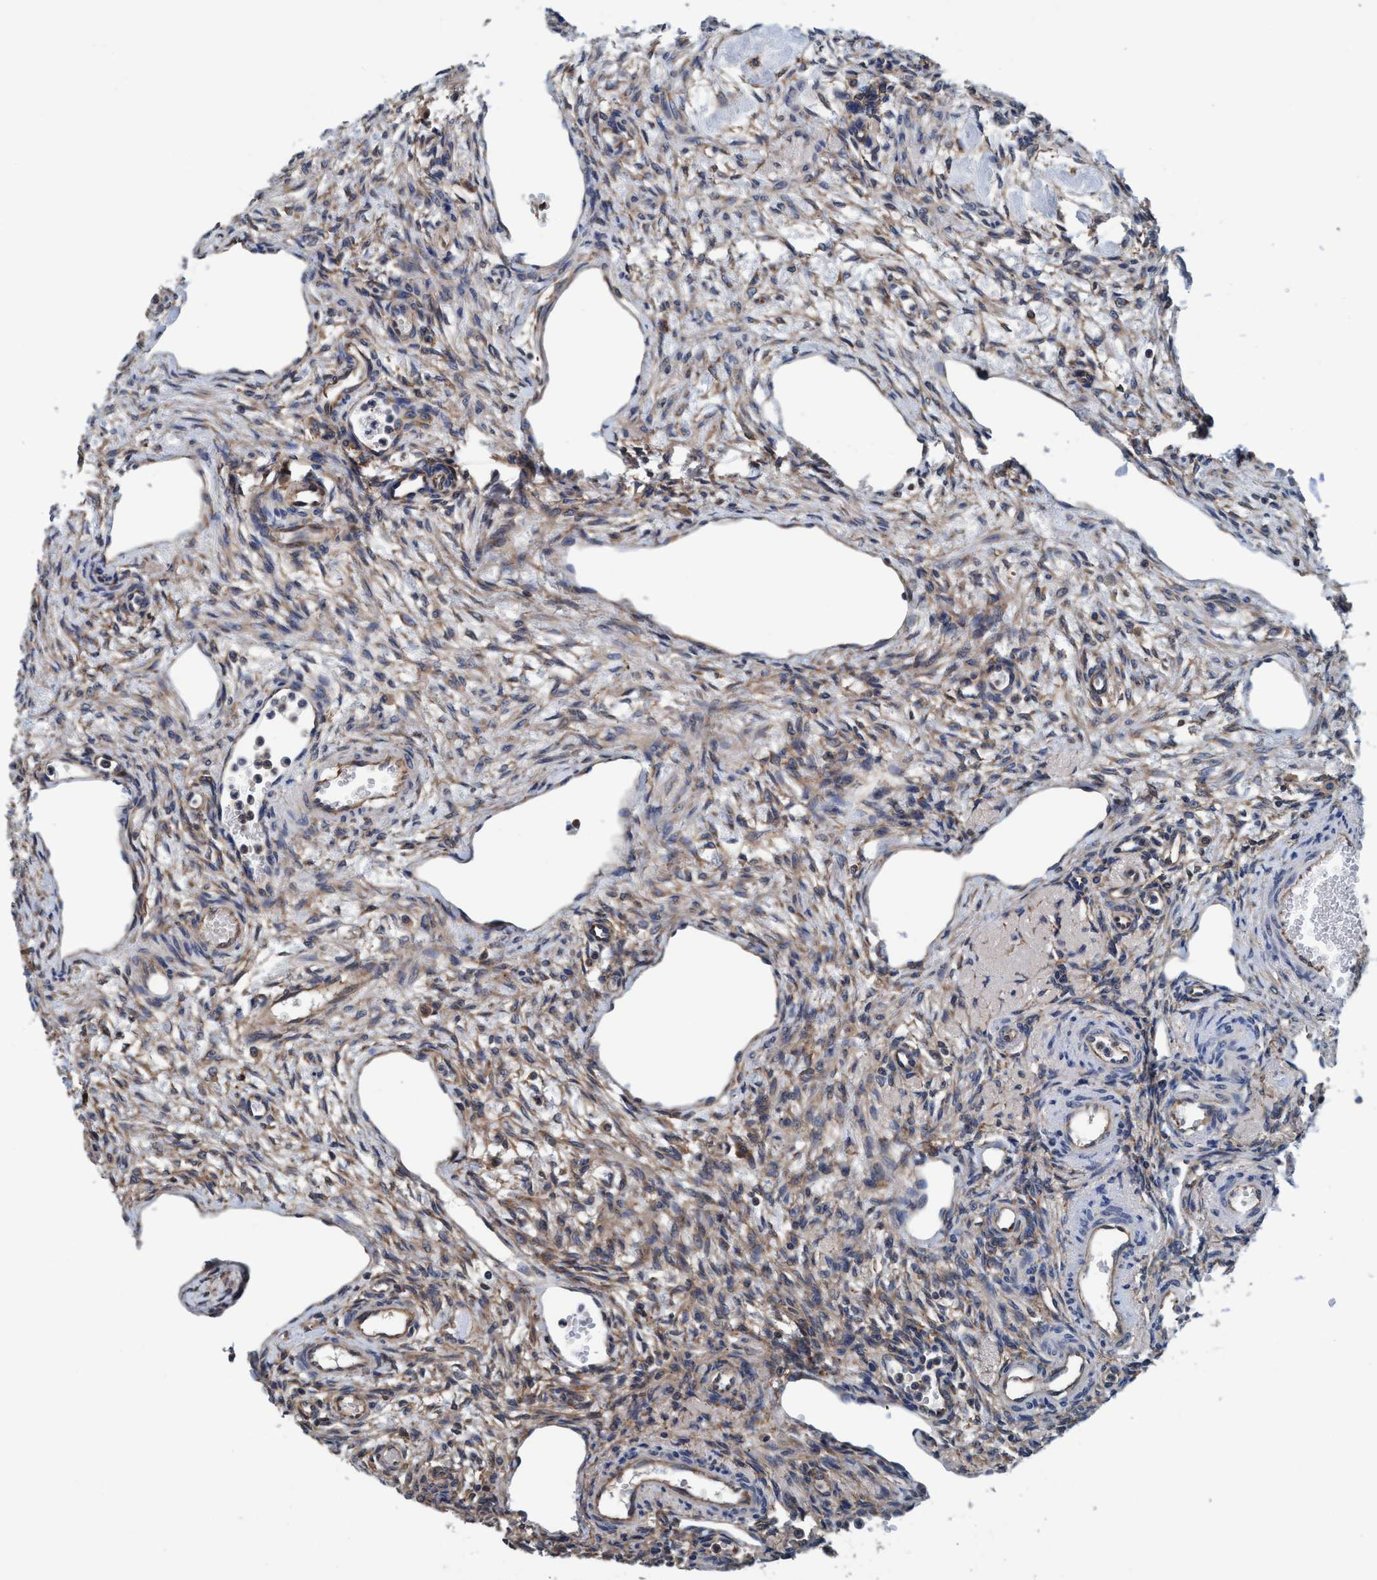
{"staining": {"intensity": "moderate", "quantity": "25%-75%", "location": "cytoplasmic/membranous"}, "tissue": "ovary", "cell_type": "Follicle cells", "image_type": "normal", "snomed": [{"axis": "morphology", "description": "Normal tissue, NOS"}, {"axis": "topography", "description": "Ovary"}], "caption": "Follicle cells reveal medium levels of moderate cytoplasmic/membranous positivity in about 25%-75% of cells in benign ovary.", "gene": "ENDOG", "patient": {"sex": "female", "age": 33}}